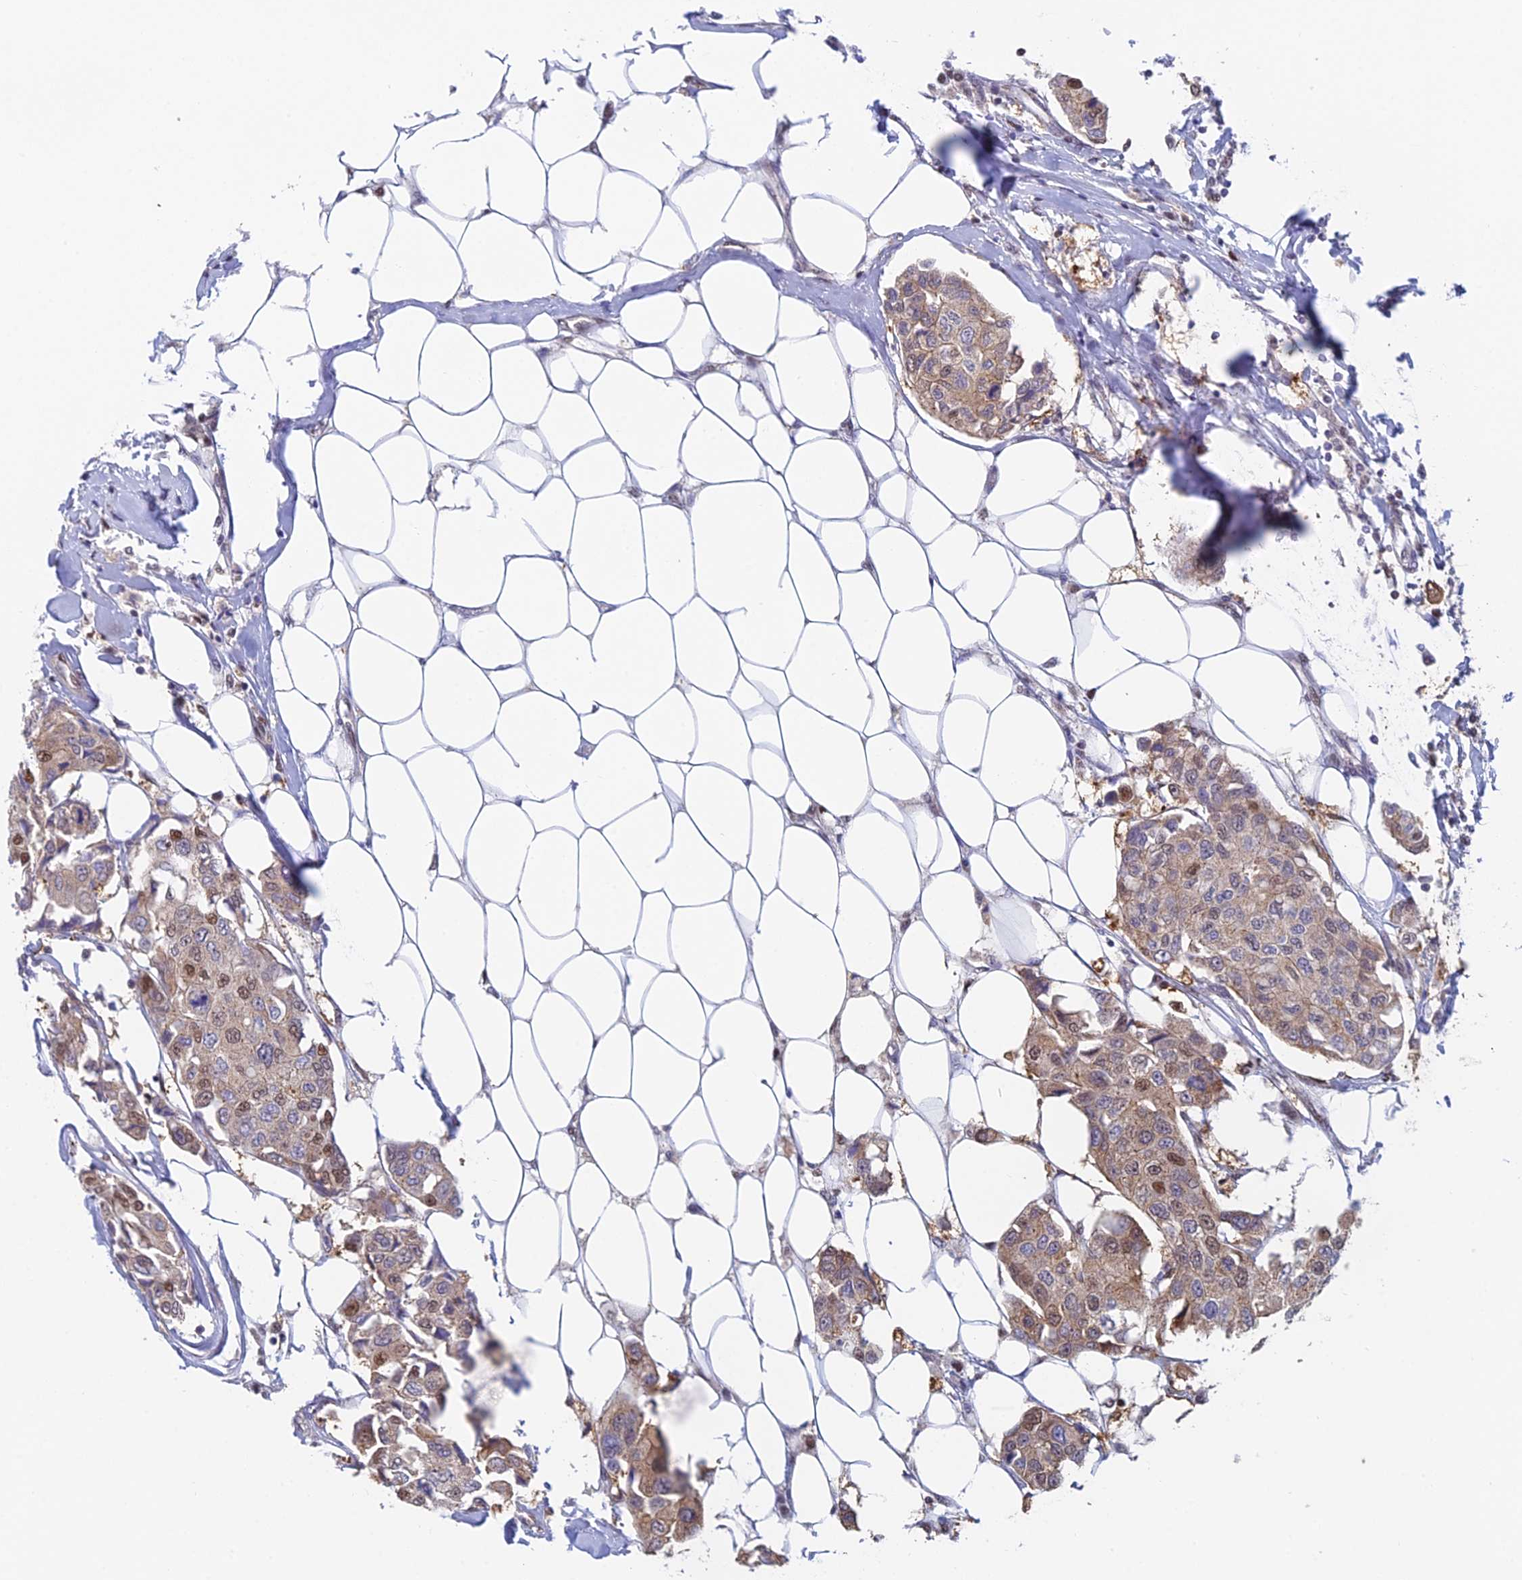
{"staining": {"intensity": "moderate", "quantity": ">75%", "location": "cytoplasmic/membranous,nuclear"}, "tissue": "breast cancer", "cell_type": "Tumor cells", "image_type": "cancer", "snomed": [{"axis": "morphology", "description": "Duct carcinoma"}, {"axis": "topography", "description": "Breast"}], "caption": "Tumor cells exhibit moderate cytoplasmic/membranous and nuclear staining in approximately >75% of cells in intraductal carcinoma (breast). (brown staining indicates protein expression, while blue staining denotes nuclei).", "gene": "MRPL17", "patient": {"sex": "female", "age": 80}}